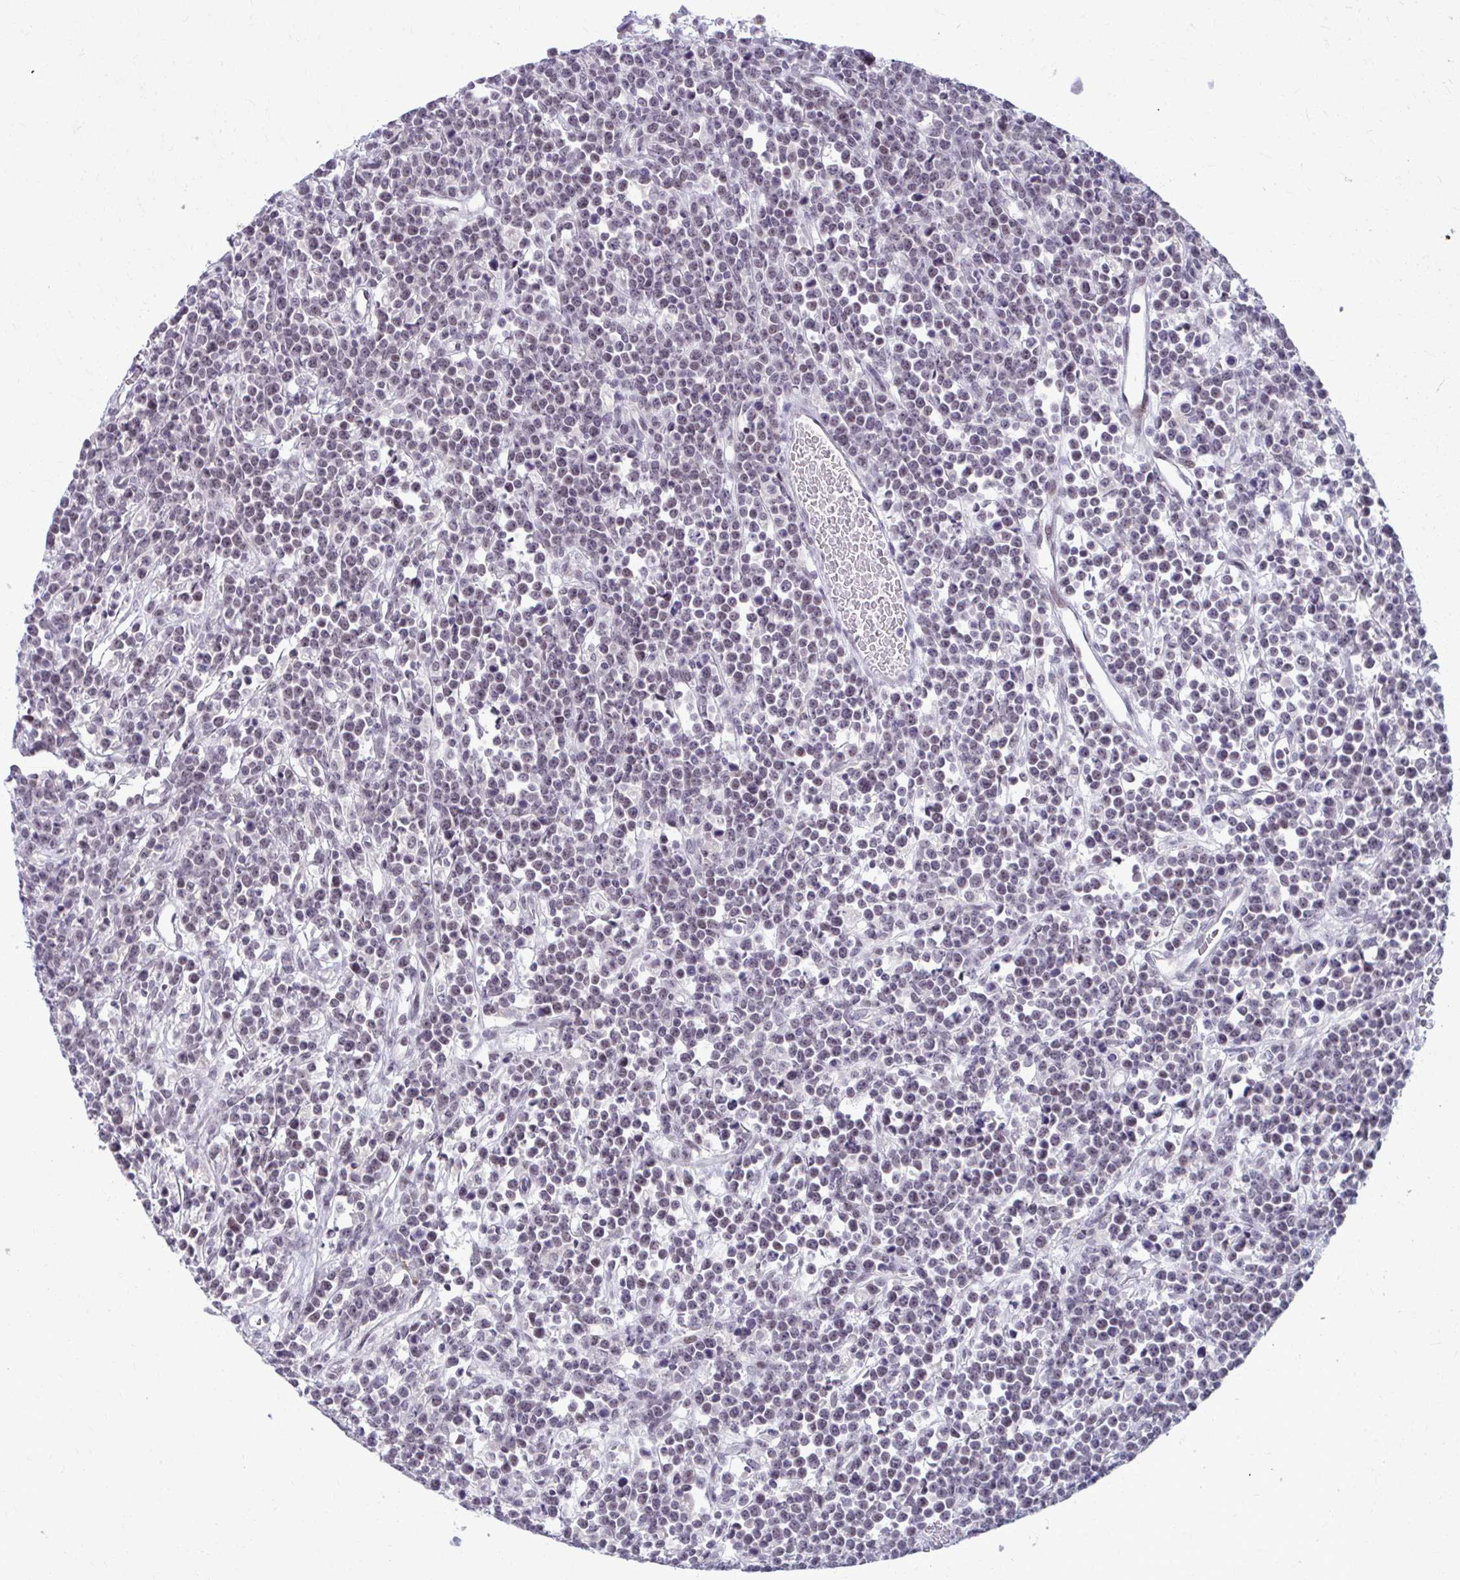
{"staining": {"intensity": "weak", "quantity": "25%-75%", "location": "nuclear"}, "tissue": "lymphoma", "cell_type": "Tumor cells", "image_type": "cancer", "snomed": [{"axis": "morphology", "description": "Malignant lymphoma, non-Hodgkin's type, High grade"}, {"axis": "topography", "description": "Ovary"}], "caption": "Weak nuclear positivity for a protein is present in about 25%-75% of tumor cells of lymphoma using immunohistochemistry.", "gene": "MAF1", "patient": {"sex": "female", "age": 56}}